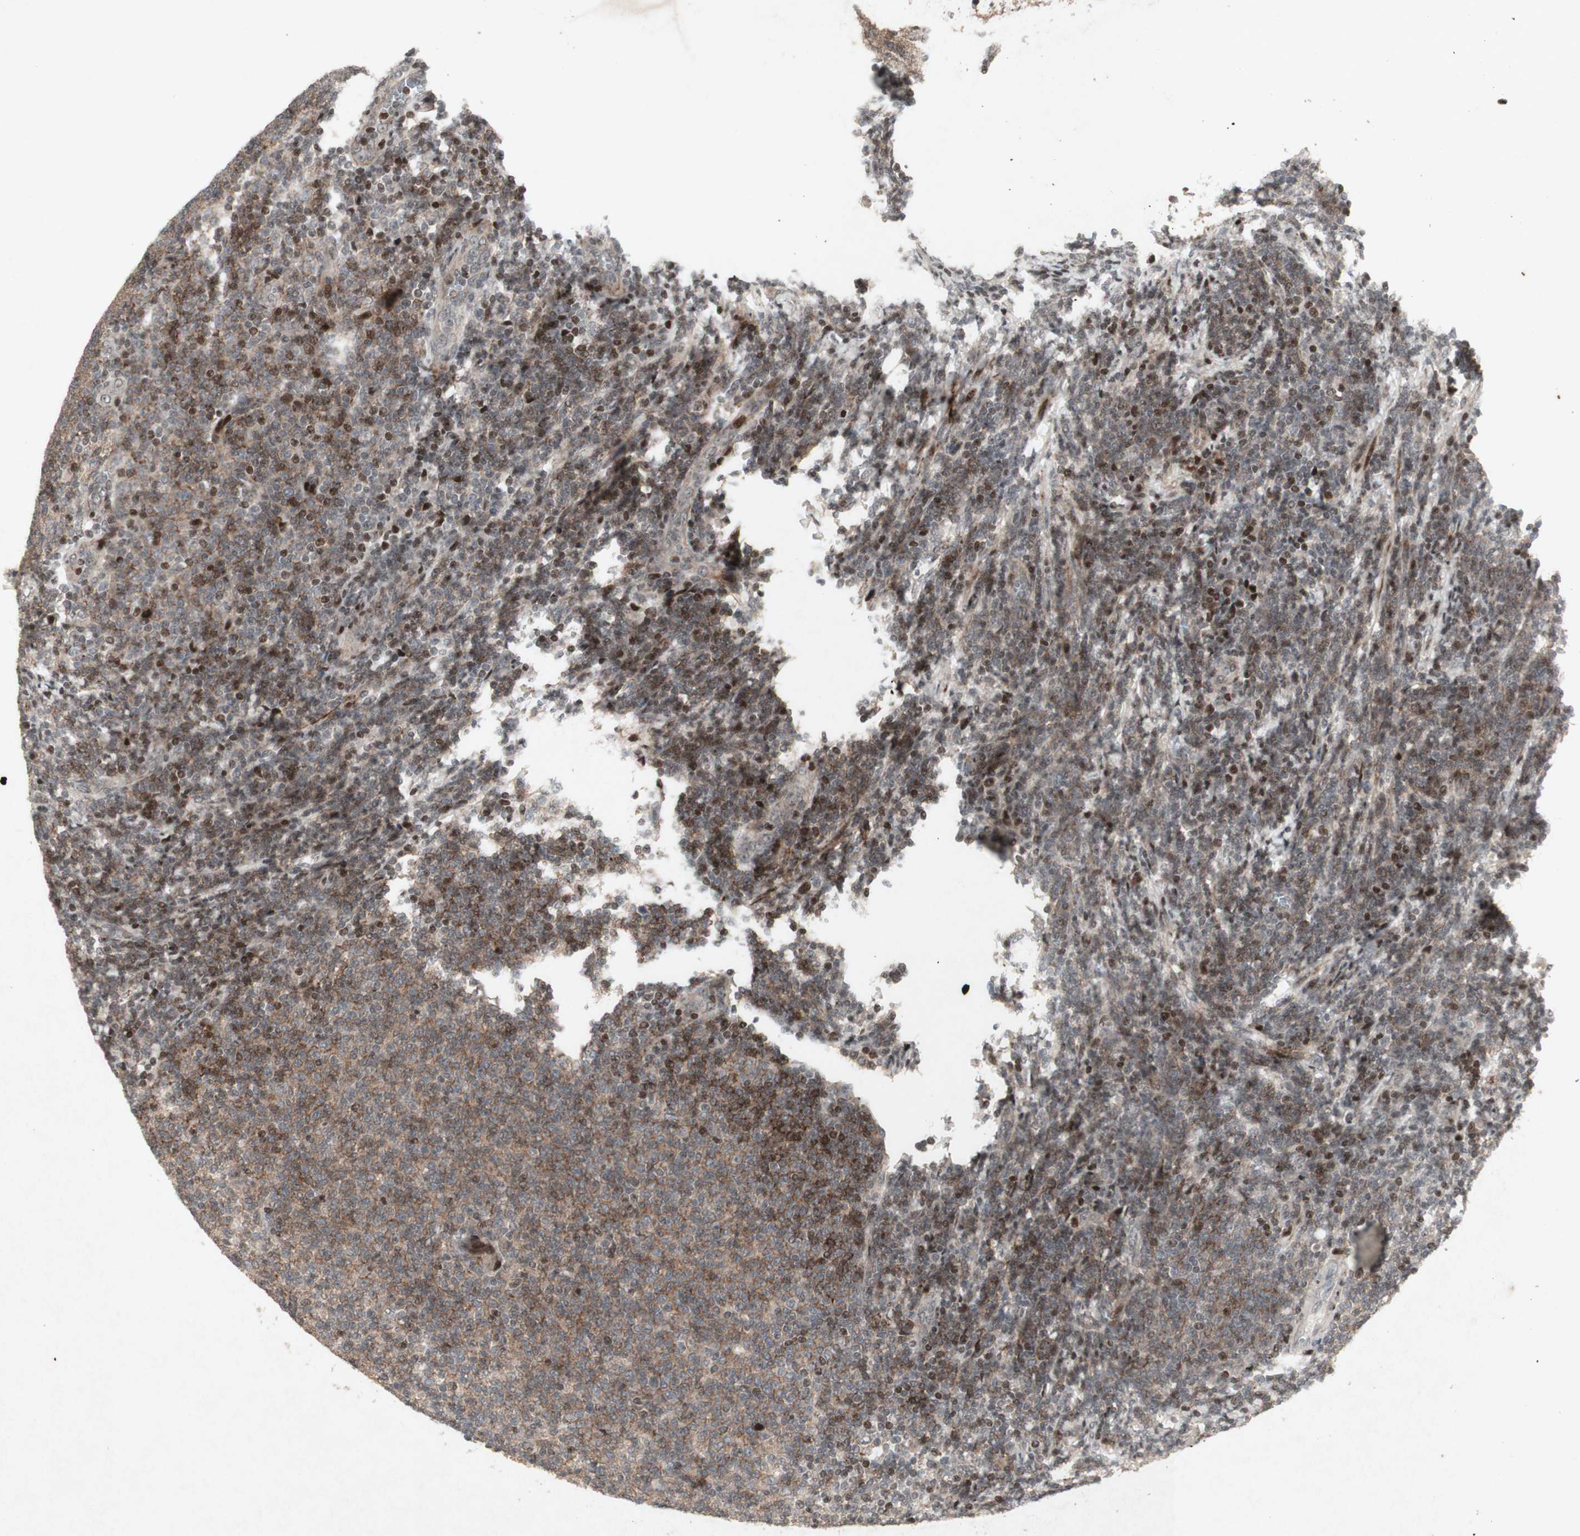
{"staining": {"intensity": "weak", "quantity": ">75%", "location": "cytoplasmic/membranous"}, "tissue": "lymphoma", "cell_type": "Tumor cells", "image_type": "cancer", "snomed": [{"axis": "morphology", "description": "Malignant lymphoma, non-Hodgkin's type, Low grade"}, {"axis": "topography", "description": "Lymph node"}], "caption": "High-magnification brightfield microscopy of low-grade malignant lymphoma, non-Hodgkin's type stained with DAB (brown) and counterstained with hematoxylin (blue). tumor cells exhibit weak cytoplasmic/membranous expression is identified in approximately>75% of cells.", "gene": "PLXNA1", "patient": {"sex": "male", "age": 66}}